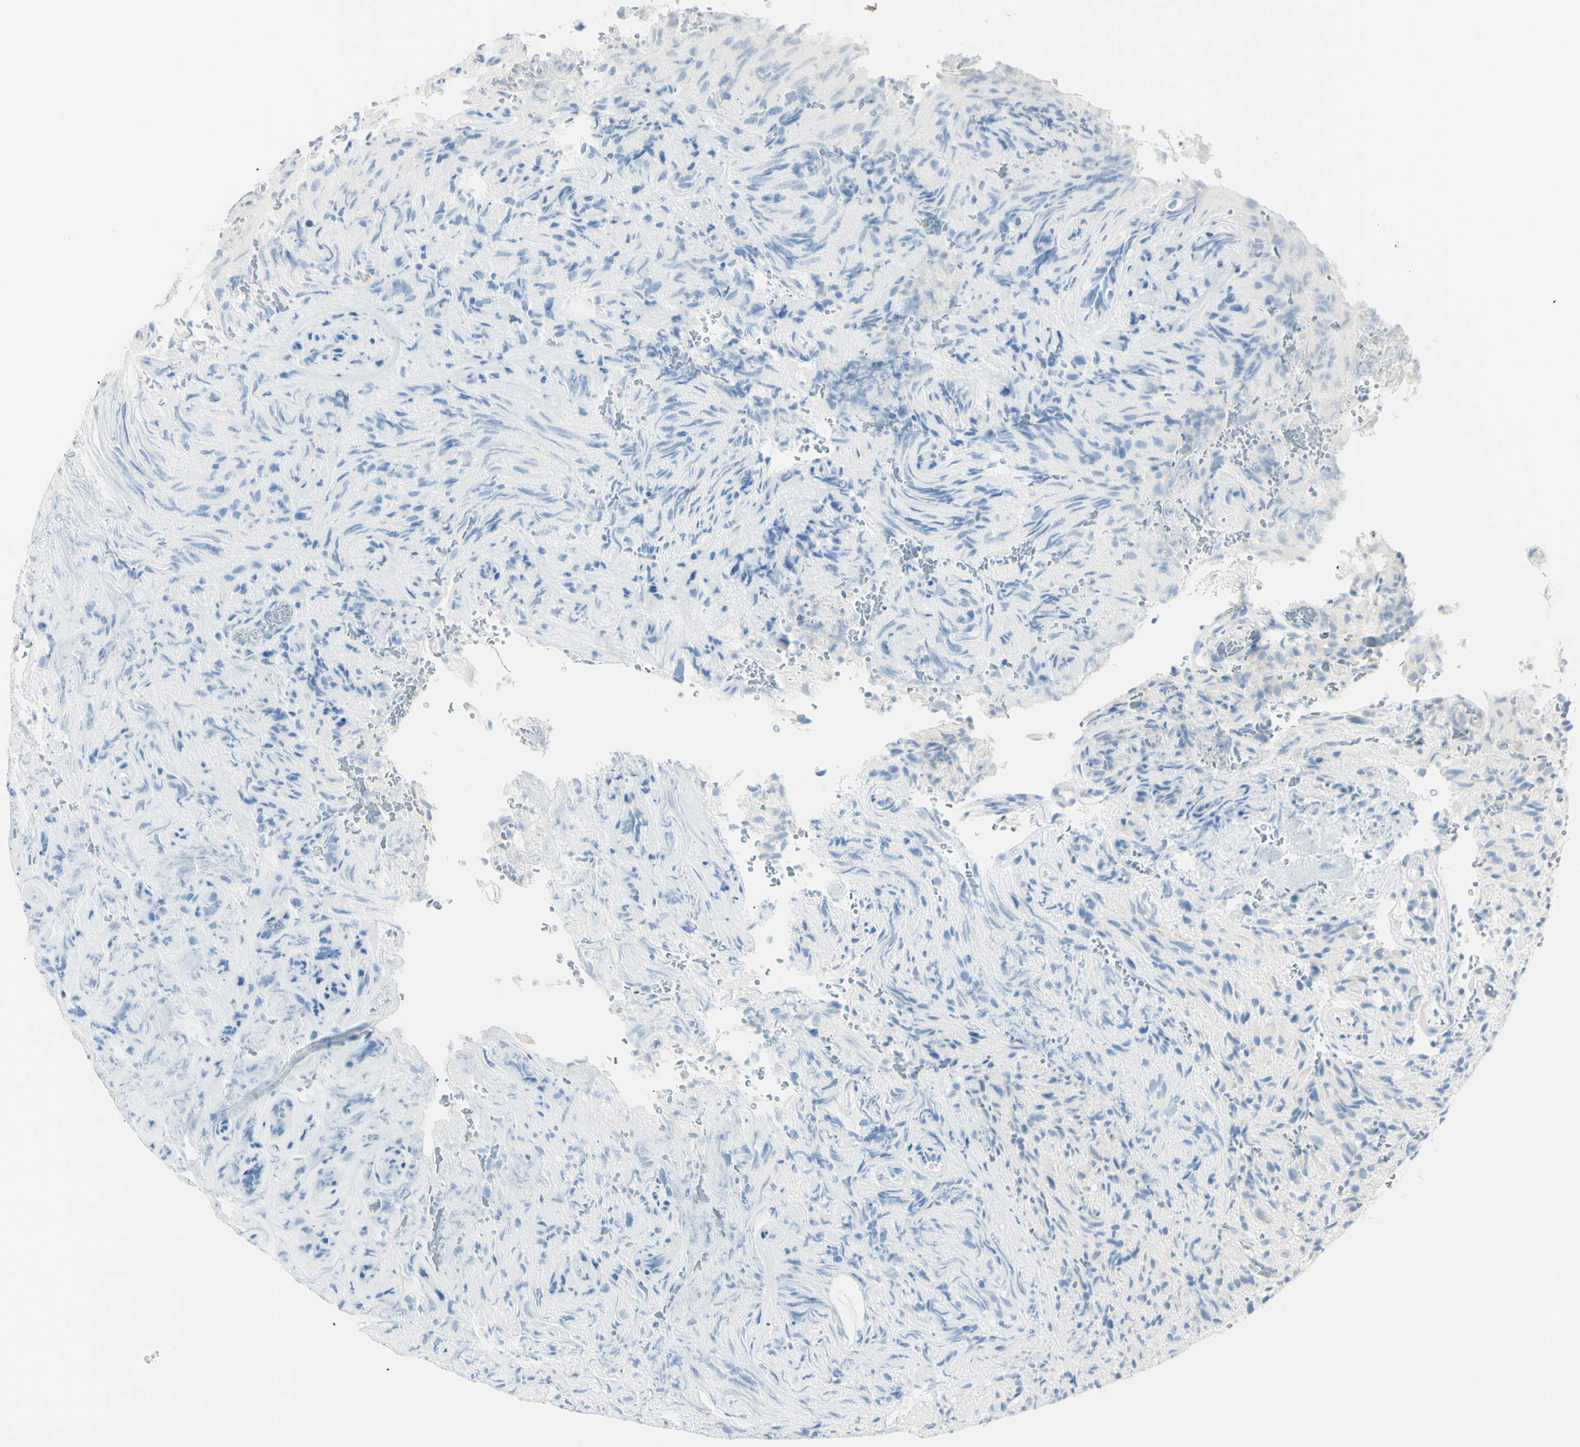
{"staining": {"intensity": "negative", "quantity": "none", "location": "none"}, "tissue": "glioma", "cell_type": "Tumor cells", "image_type": "cancer", "snomed": [{"axis": "morphology", "description": "Glioma, malignant, High grade"}, {"axis": "topography", "description": "Brain"}], "caption": "This is an immunohistochemistry micrograph of human malignant high-grade glioma. There is no staining in tumor cells.", "gene": "LETM1", "patient": {"sex": "male", "age": 71}}